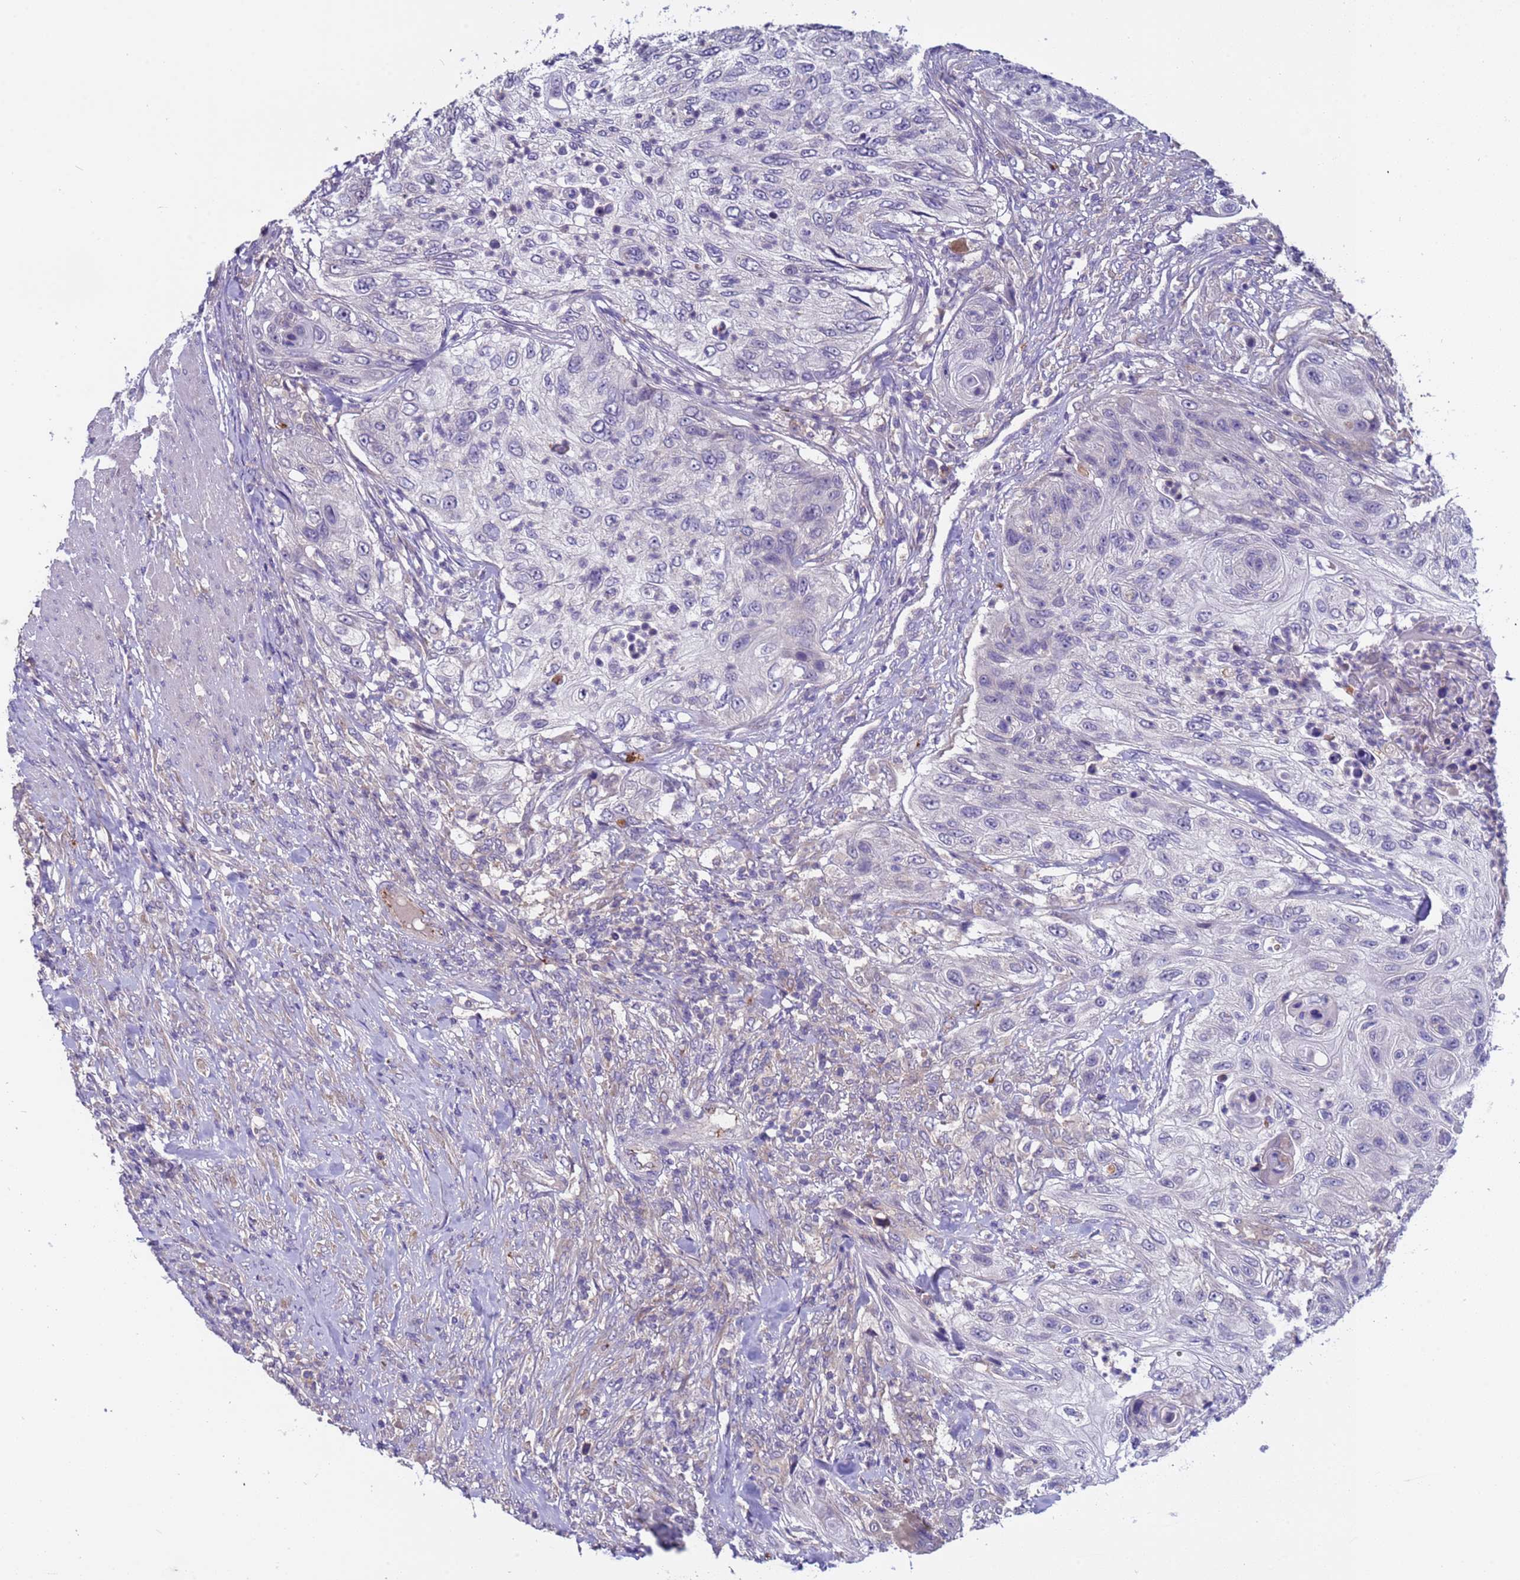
{"staining": {"intensity": "negative", "quantity": "none", "location": "none"}, "tissue": "urothelial cancer", "cell_type": "Tumor cells", "image_type": "cancer", "snomed": [{"axis": "morphology", "description": "Urothelial carcinoma, High grade"}, {"axis": "topography", "description": "Urinary bladder"}], "caption": "Tumor cells are negative for protein expression in human urothelial cancer. Brightfield microscopy of immunohistochemistry (IHC) stained with DAB (3,3'-diaminobenzidine) (brown) and hematoxylin (blue), captured at high magnification.", "gene": "ZNF248", "patient": {"sex": "female", "age": 60}}